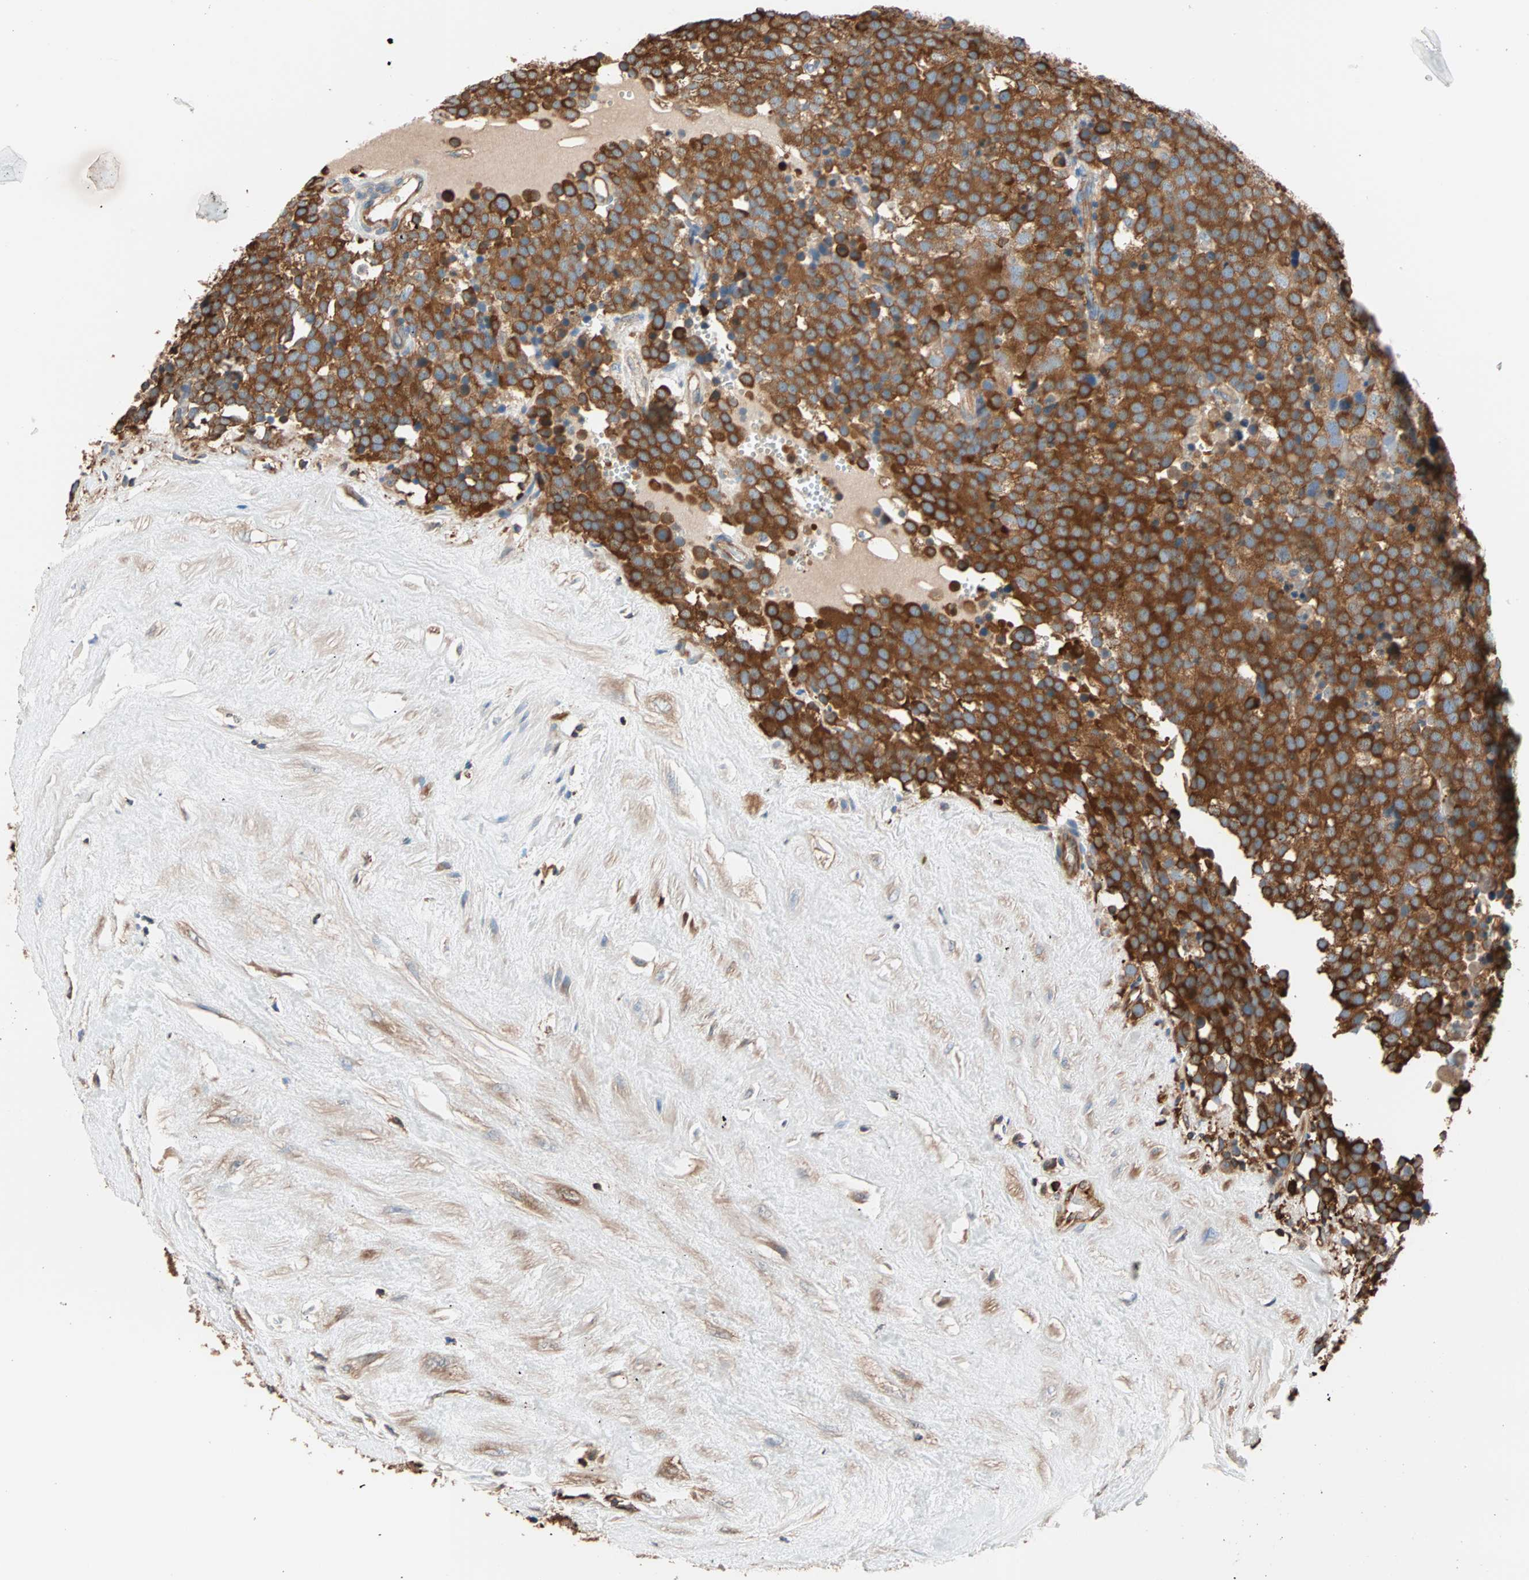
{"staining": {"intensity": "strong", "quantity": ">75%", "location": "cytoplasmic/membranous"}, "tissue": "testis cancer", "cell_type": "Tumor cells", "image_type": "cancer", "snomed": [{"axis": "morphology", "description": "Seminoma, NOS"}, {"axis": "topography", "description": "Testis"}], "caption": "Tumor cells display strong cytoplasmic/membranous positivity in about >75% of cells in testis cancer (seminoma). (DAB (3,3'-diaminobenzidine) IHC with brightfield microscopy, high magnification).", "gene": "EEF2", "patient": {"sex": "male", "age": 71}}